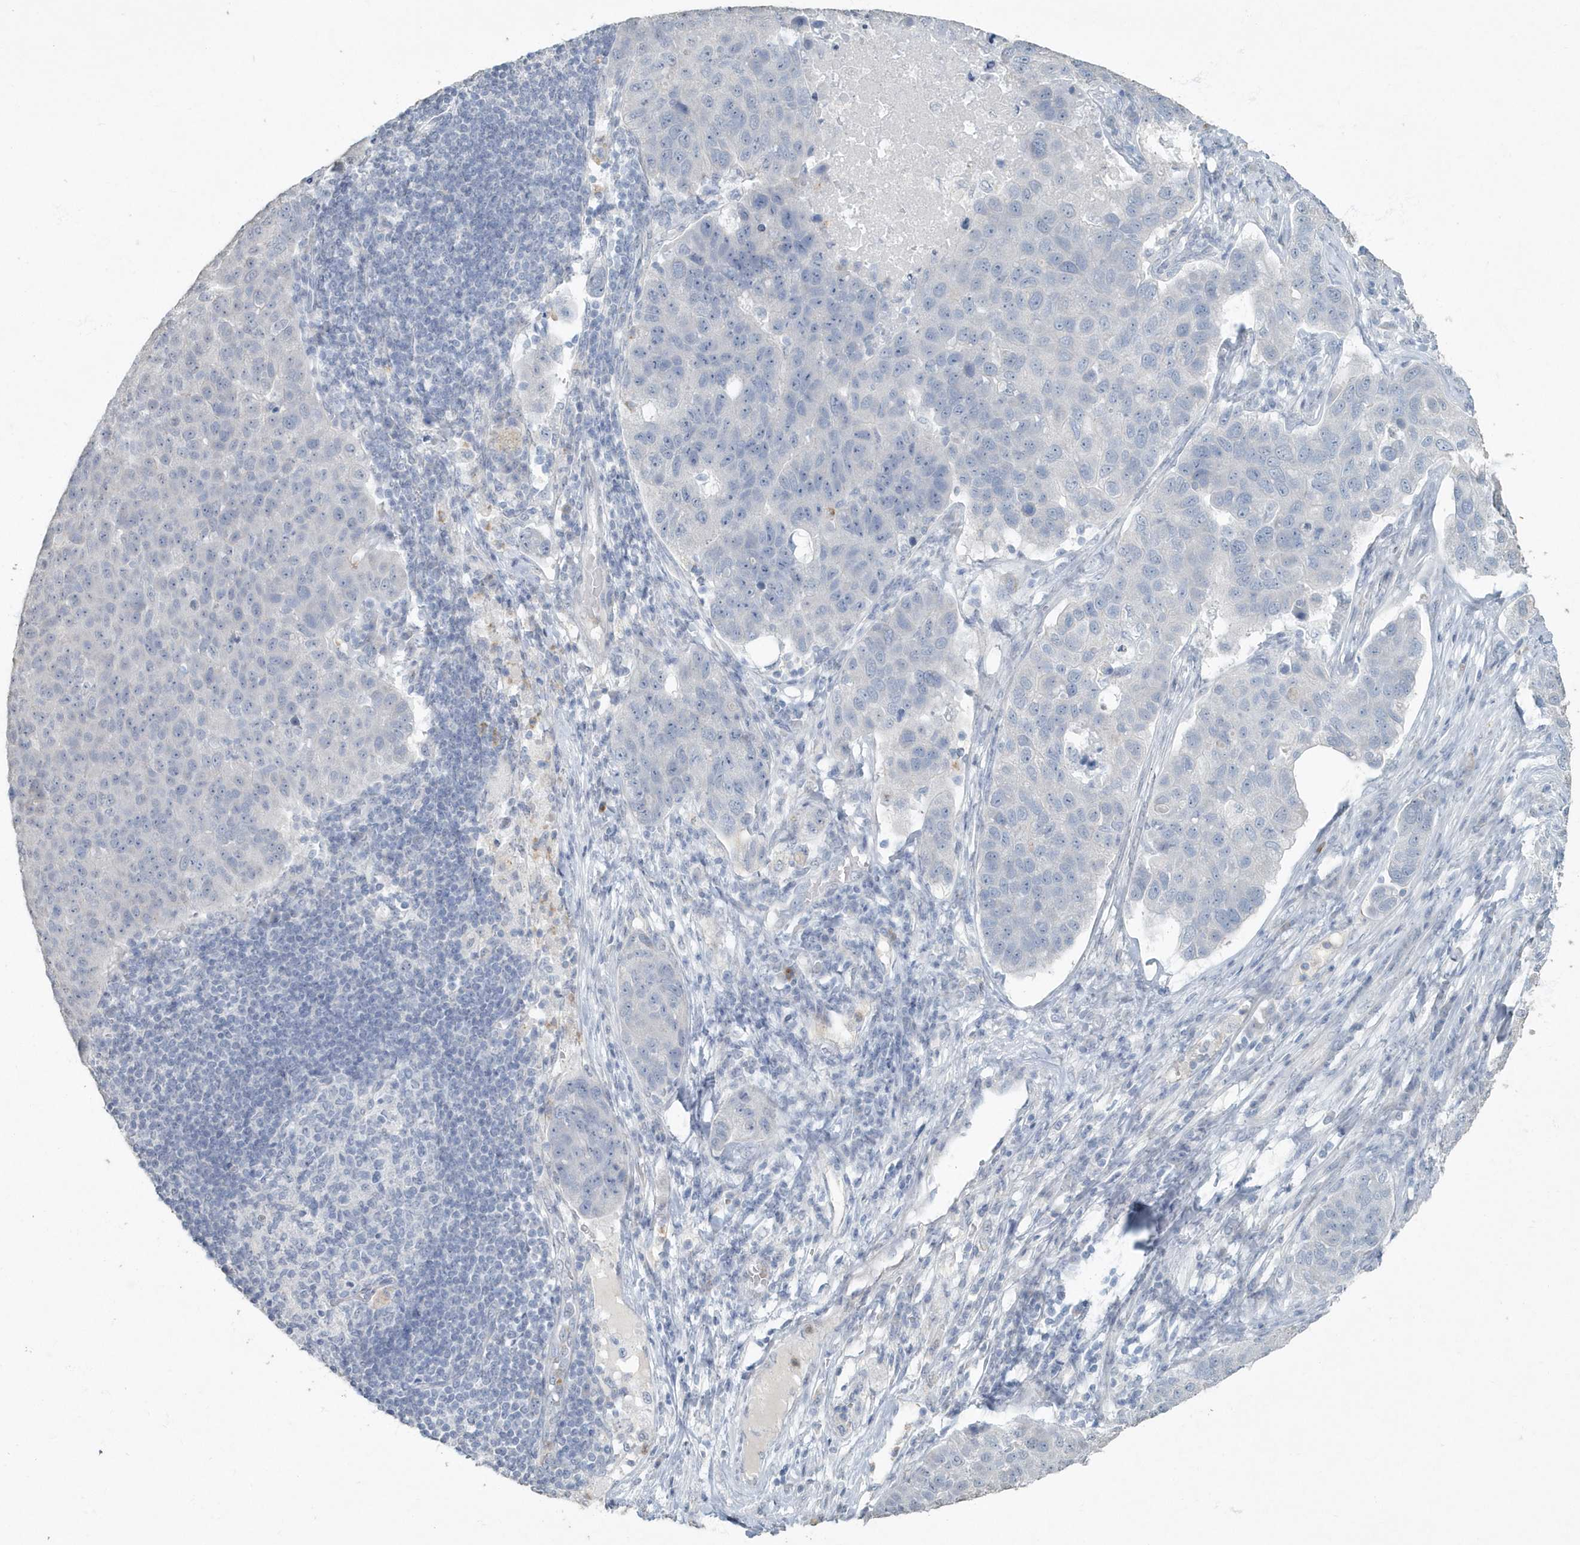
{"staining": {"intensity": "negative", "quantity": "none", "location": "none"}, "tissue": "pancreatic cancer", "cell_type": "Tumor cells", "image_type": "cancer", "snomed": [{"axis": "morphology", "description": "Adenocarcinoma, NOS"}, {"axis": "topography", "description": "Pancreas"}], "caption": "DAB immunohistochemical staining of human pancreatic adenocarcinoma demonstrates no significant expression in tumor cells. (DAB immunohistochemistry (IHC), high magnification).", "gene": "MYOT", "patient": {"sex": "female", "age": 61}}